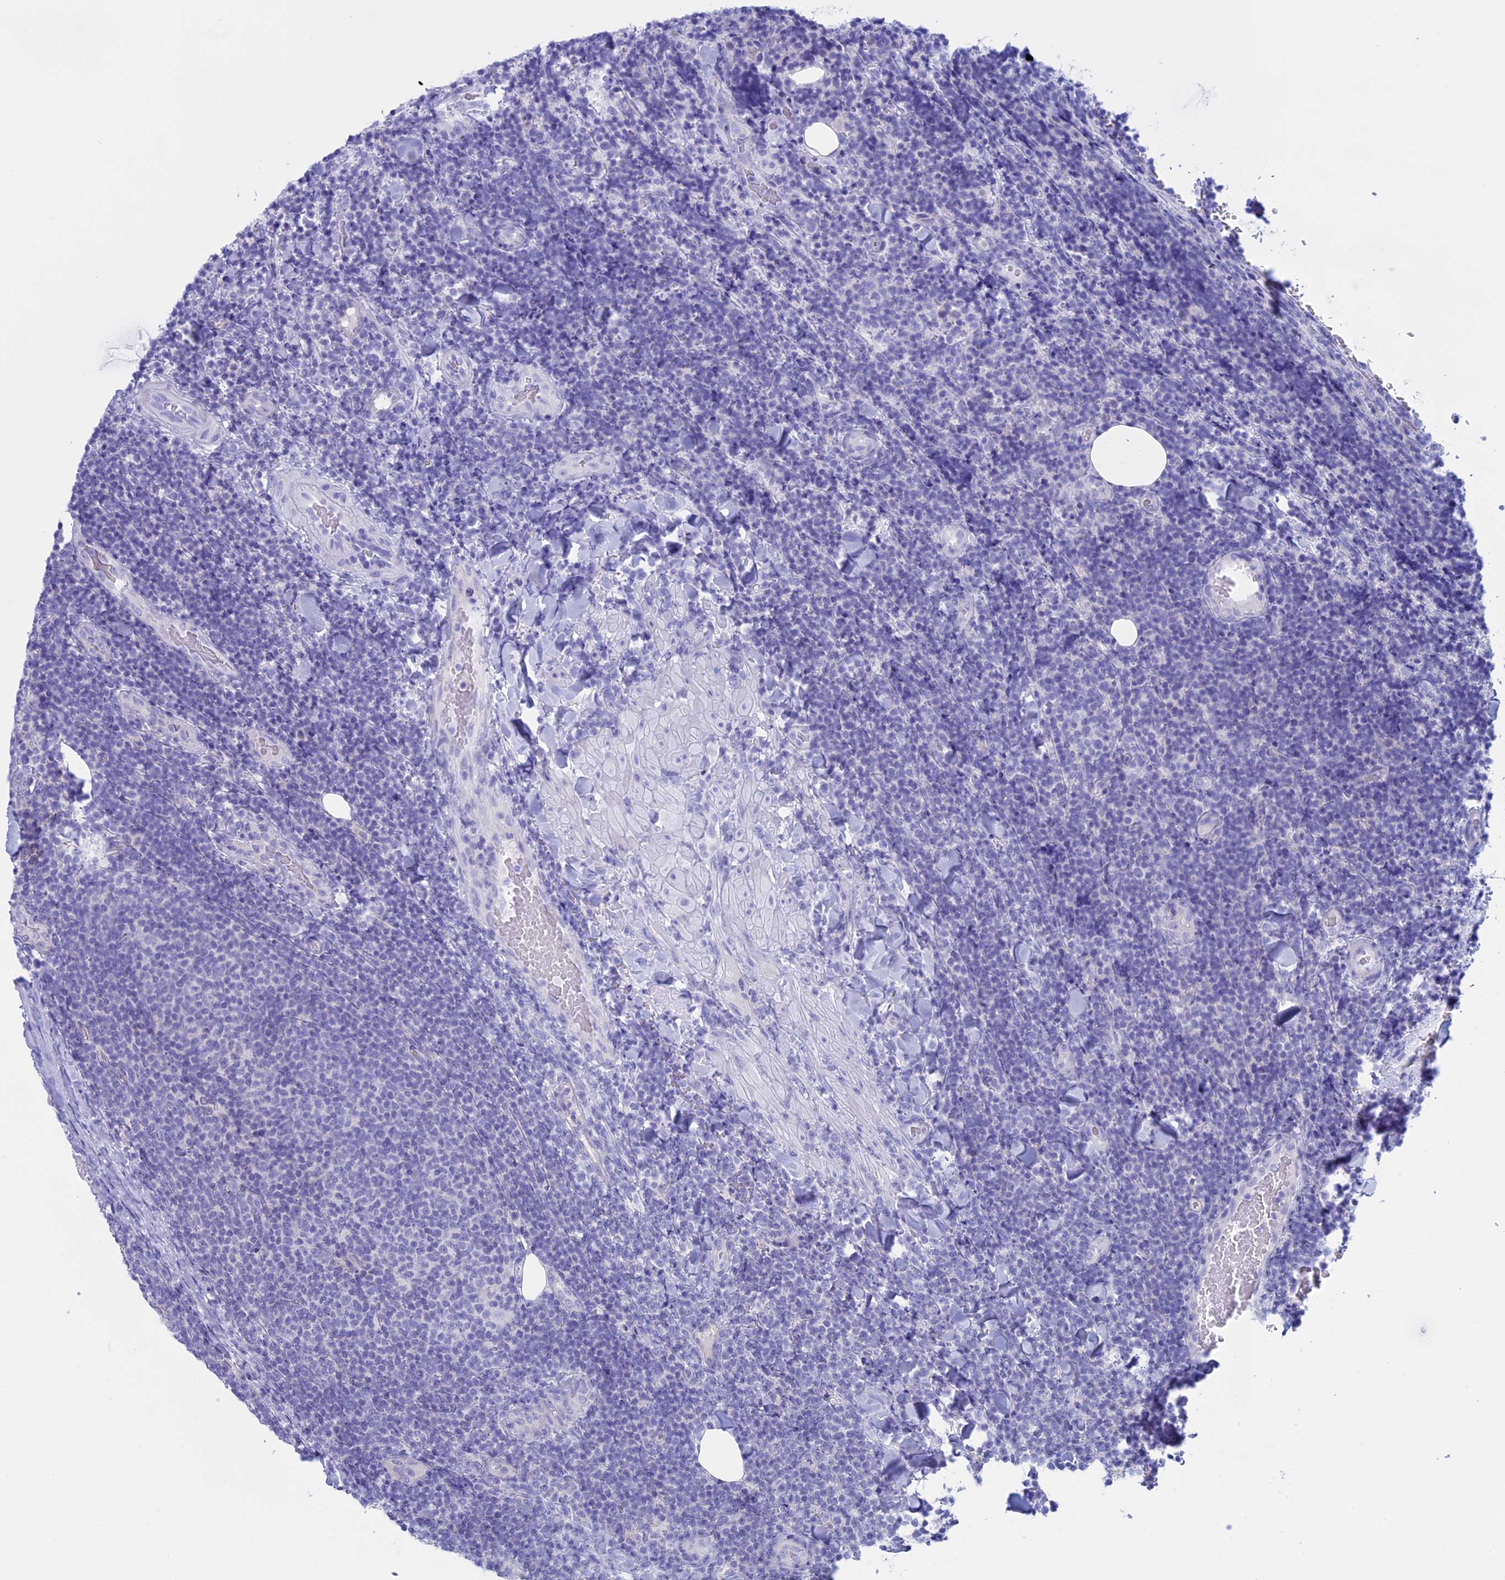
{"staining": {"intensity": "negative", "quantity": "none", "location": "none"}, "tissue": "lymphoma", "cell_type": "Tumor cells", "image_type": "cancer", "snomed": [{"axis": "morphology", "description": "Malignant lymphoma, non-Hodgkin's type, Low grade"}, {"axis": "topography", "description": "Lymph node"}], "caption": "There is no significant expression in tumor cells of malignant lymphoma, non-Hodgkin's type (low-grade). (Immunohistochemistry (ihc), brightfield microscopy, high magnification).", "gene": "RP1", "patient": {"sex": "male", "age": 66}}